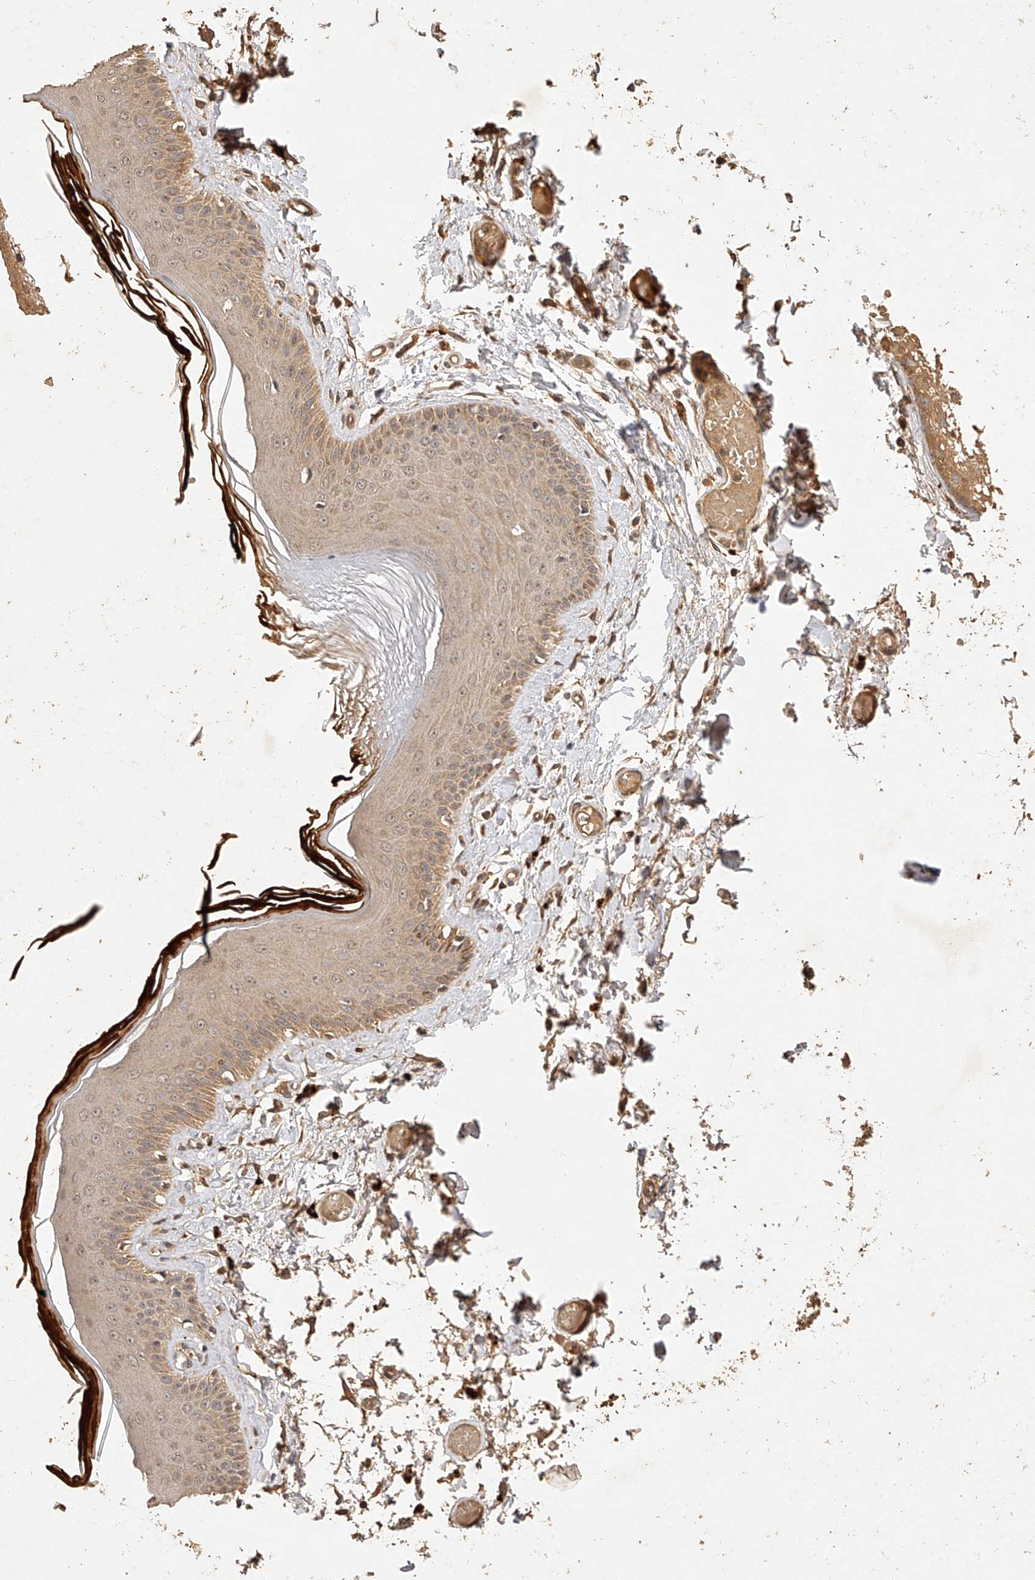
{"staining": {"intensity": "moderate", "quantity": ">75%", "location": "cytoplasmic/membranous,nuclear"}, "tissue": "skin", "cell_type": "Epidermal cells", "image_type": "normal", "snomed": [{"axis": "morphology", "description": "Normal tissue, NOS"}, {"axis": "topography", "description": "Vulva"}], "caption": "Protein expression analysis of benign skin demonstrates moderate cytoplasmic/membranous,nuclear positivity in about >75% of epidermal cells.", "gene": "NSMAF", "patient": {"sex": "female", "age": 73}}